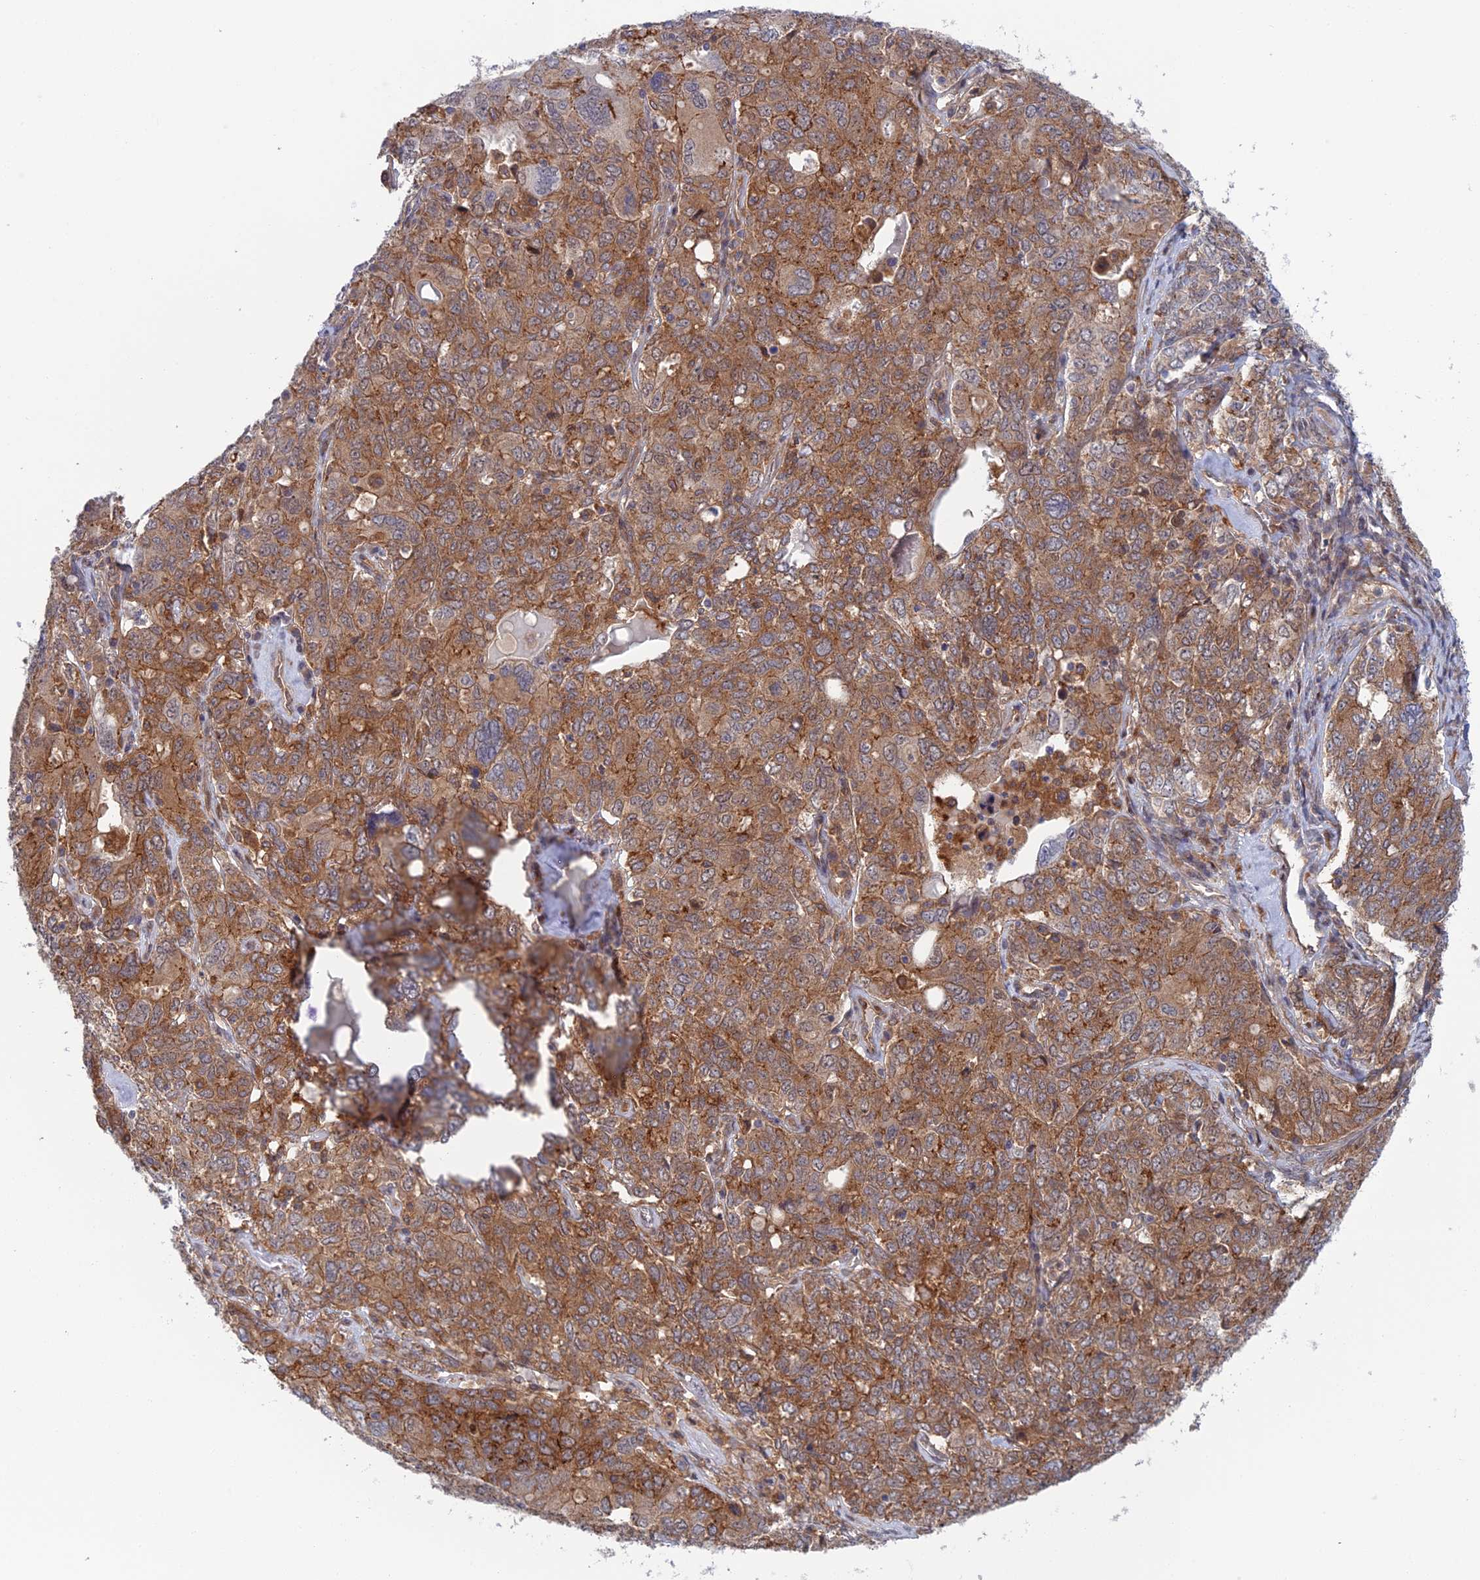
{"staining": {"intensity": "moderate", "quantity": ">75%", "location": "cytoplasmic/membranous"}, "tissue": "ovarian cancer", "cell_type": "Tumor cells", "image_type": "cancer", "snomed": [{"axis": "morphology", "description": "Carcinoma, endometroid"}, {"axis": "topography", "description": "Ovary"}], "caption": "The histopathology image displays staining of endometroid carcinoma (ovarian), revealing moderate cytoplasmic/membranous protein expression (brown color) within tumor cells.", "gene": "ABHD1", "patient": {"sex": "female", "age": 62}}